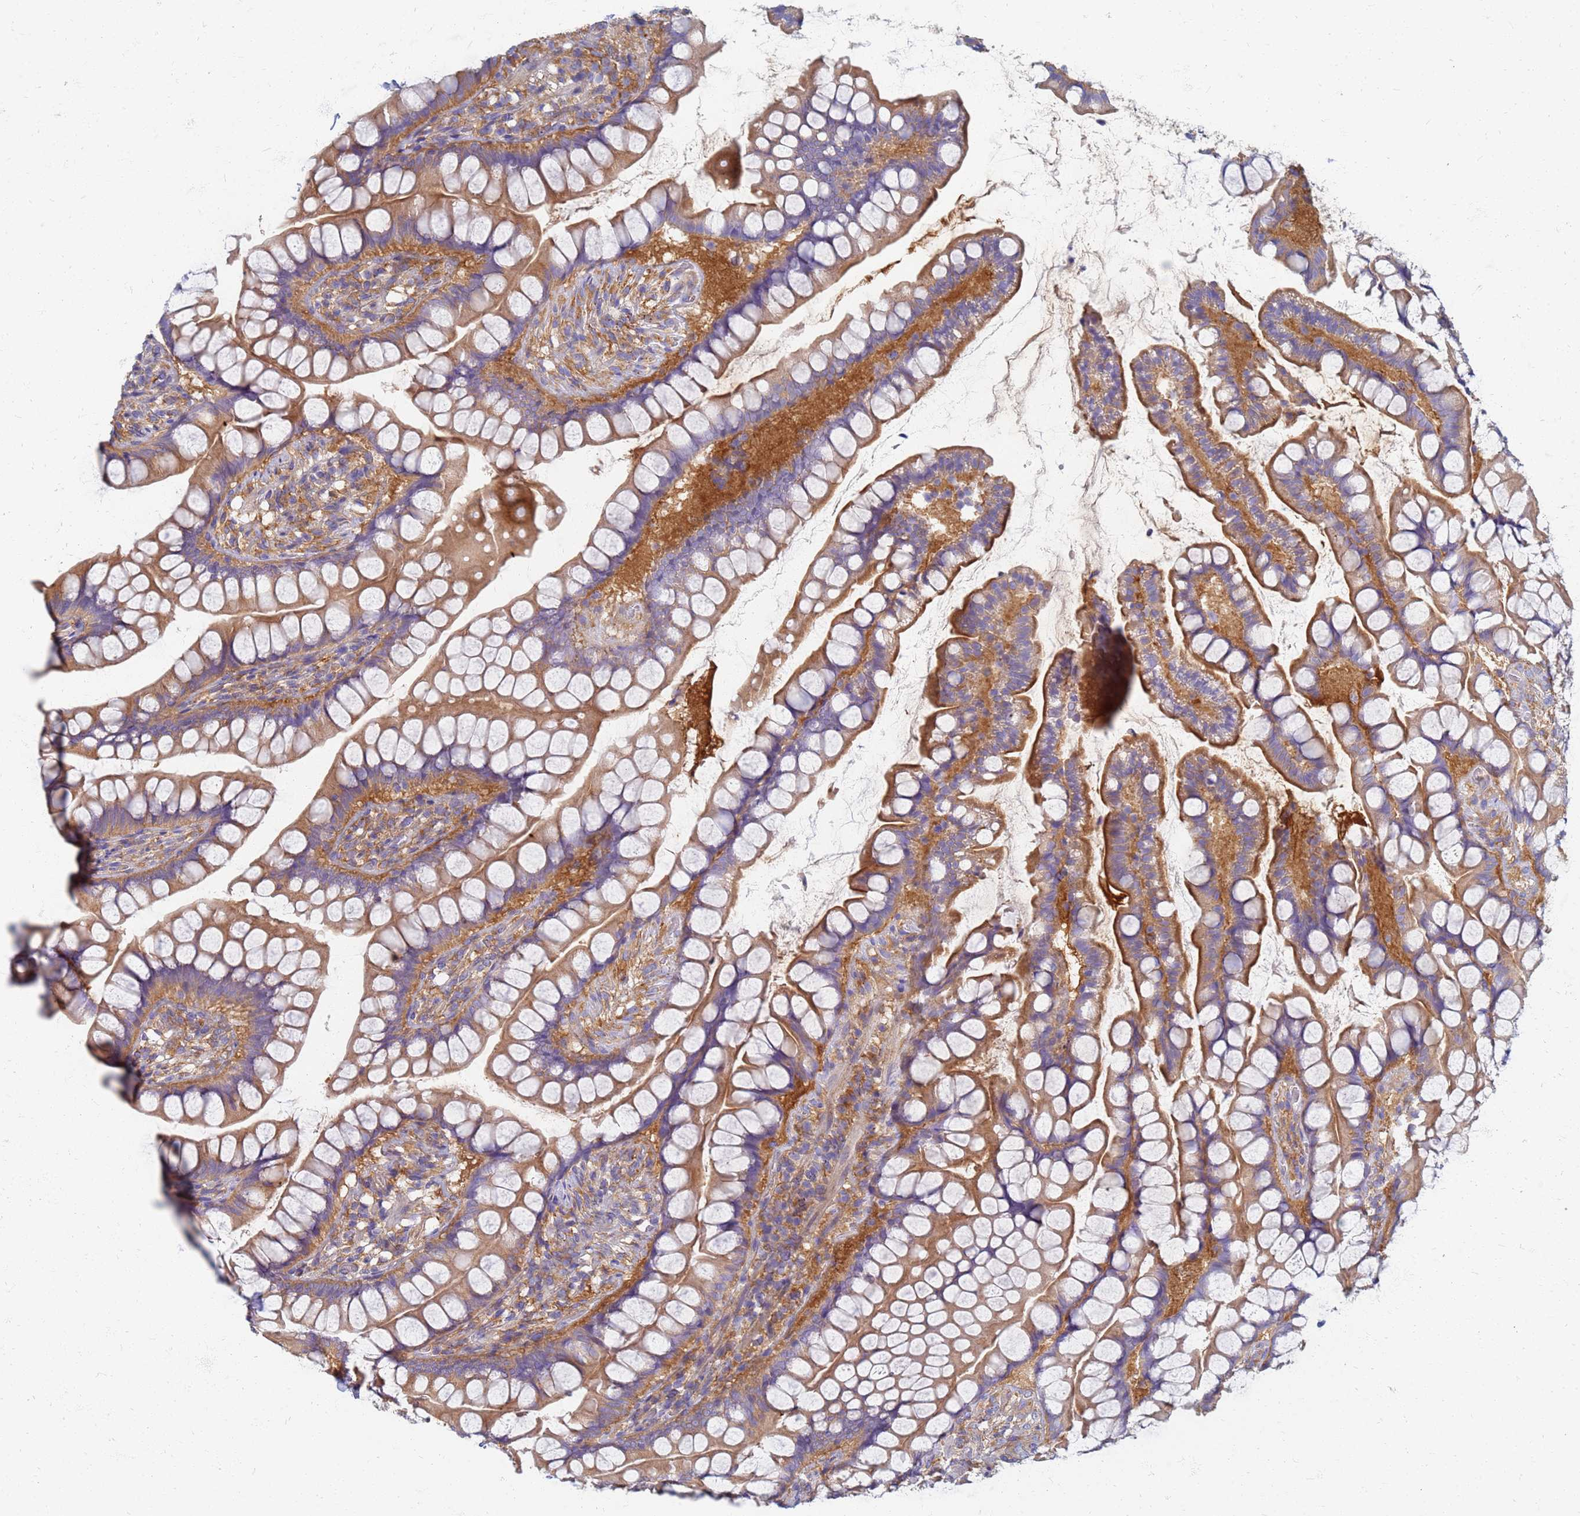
{"staining": {"intensity": "moderate", "quantity": ">75%", "location": "cytoplasmic/membranous"}, "tissue": "small intestine", "cell_type": "Glandular cells", "image_type": "normal", "snomed": [{"axis": "morphology", "description": "Normal tissue, NOS"}, {"axis": "topography", "description": "Small intestine"}], "caption": "Small intestine was stained to show a protein in brown. There is medium levels of moderate cytoplasmic/membranous staining in approximately >75% of glandular cells. Nuclei are stained in blue.", "gene": "EEA1", "patient": {"sex": "male", "age": 70}}